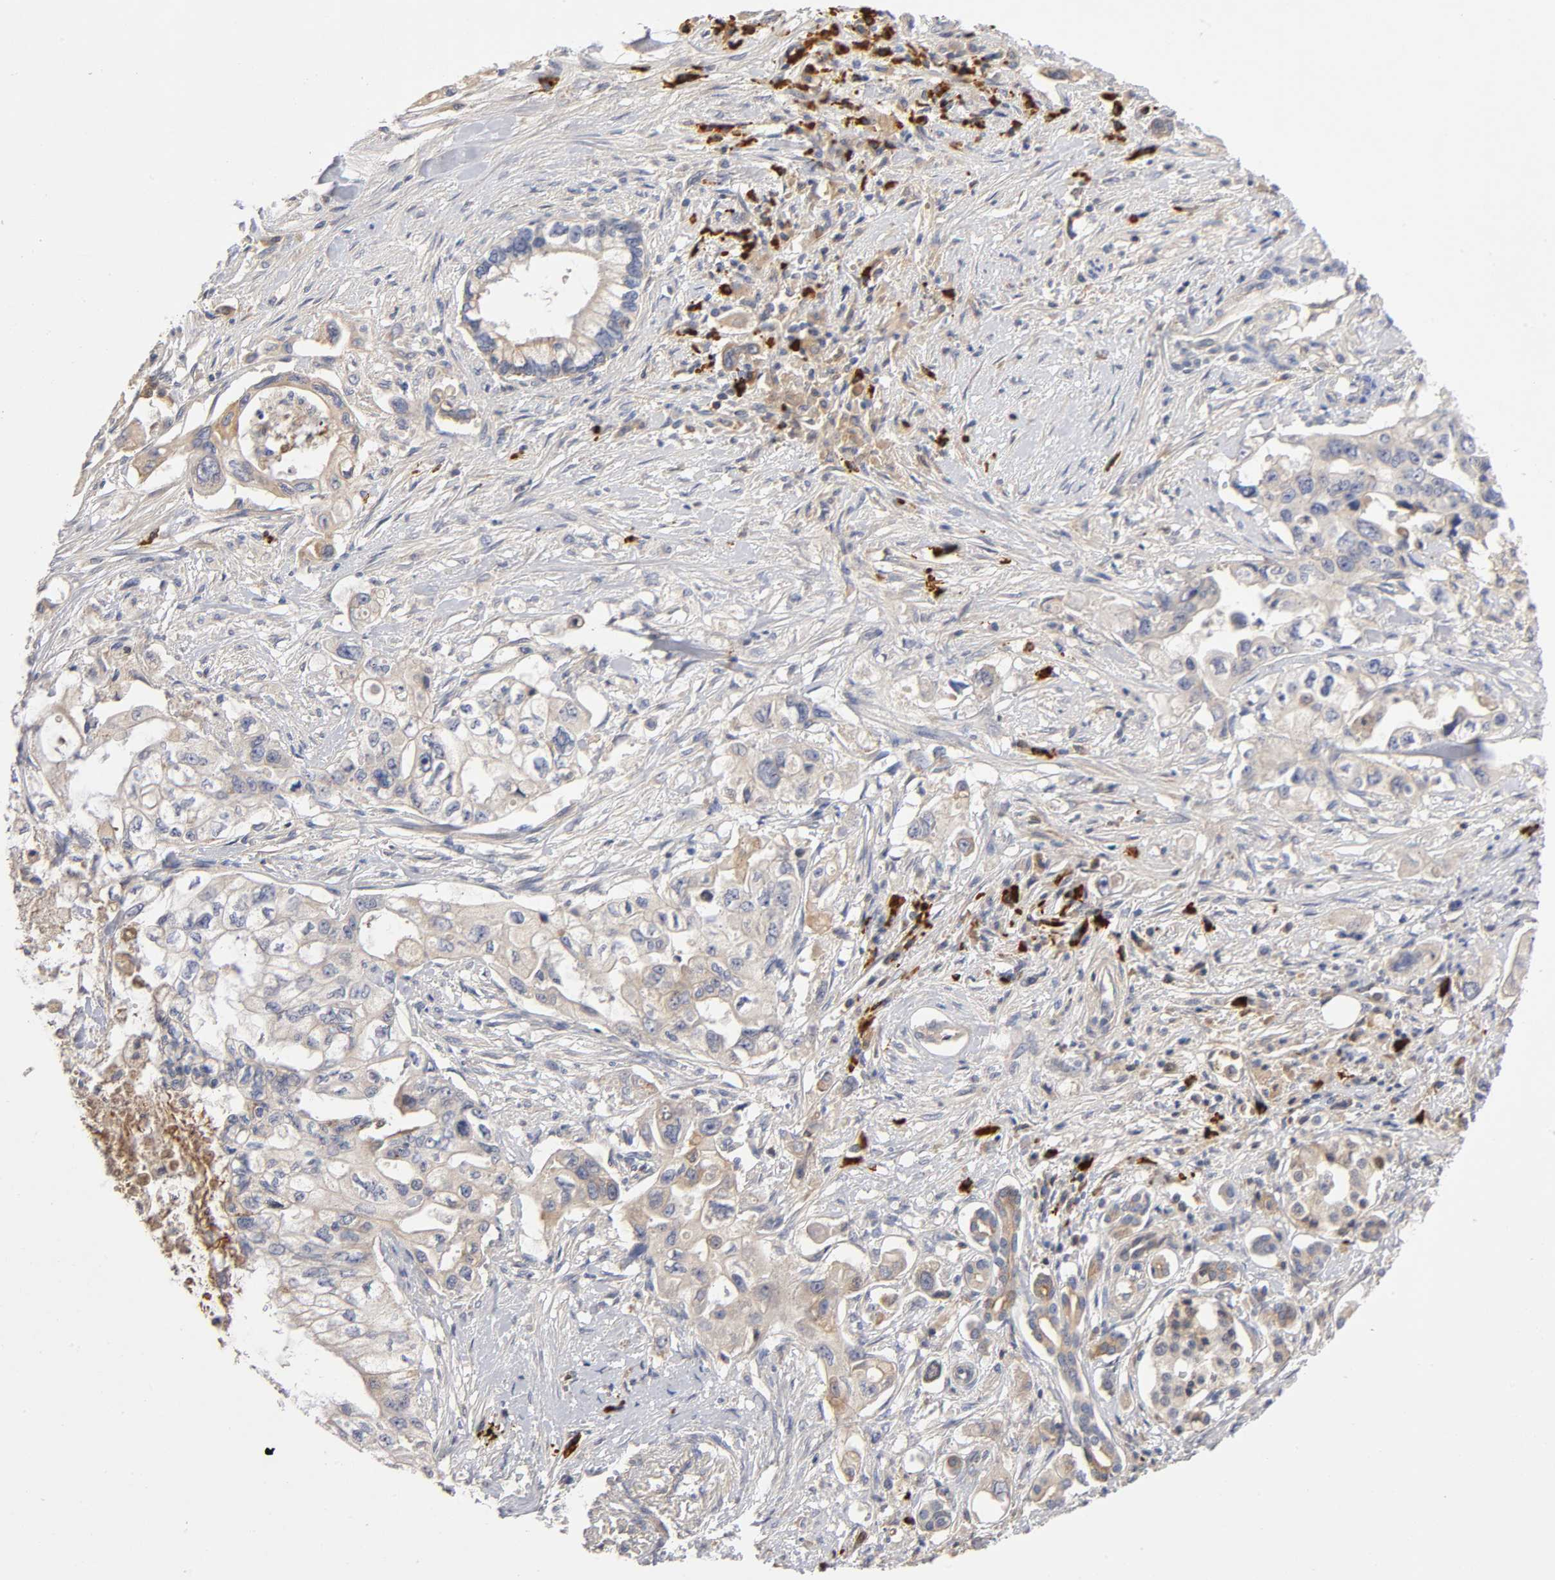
{"staining": {"intensity": "weak", "quantity": ">75%", "location": "cytoplasmic/membranous"}, "tissue": "pancreatic cancer", "cell_type": "Tumor cells", "image_type": "cancer", "snomed": [{"axis": "morphology", "description": "Normal tissue, NOS"}, {"axis": "topography", "description": "Pancreas"}], "caption": "Protein analysis of pancreatic cancer tissue demonstrates weak cytoplasmic/membranous positivity in approximately >75% of tumor cells.", "gene": "NOVA1", "patient": {"sex": "male", "age": 42}}